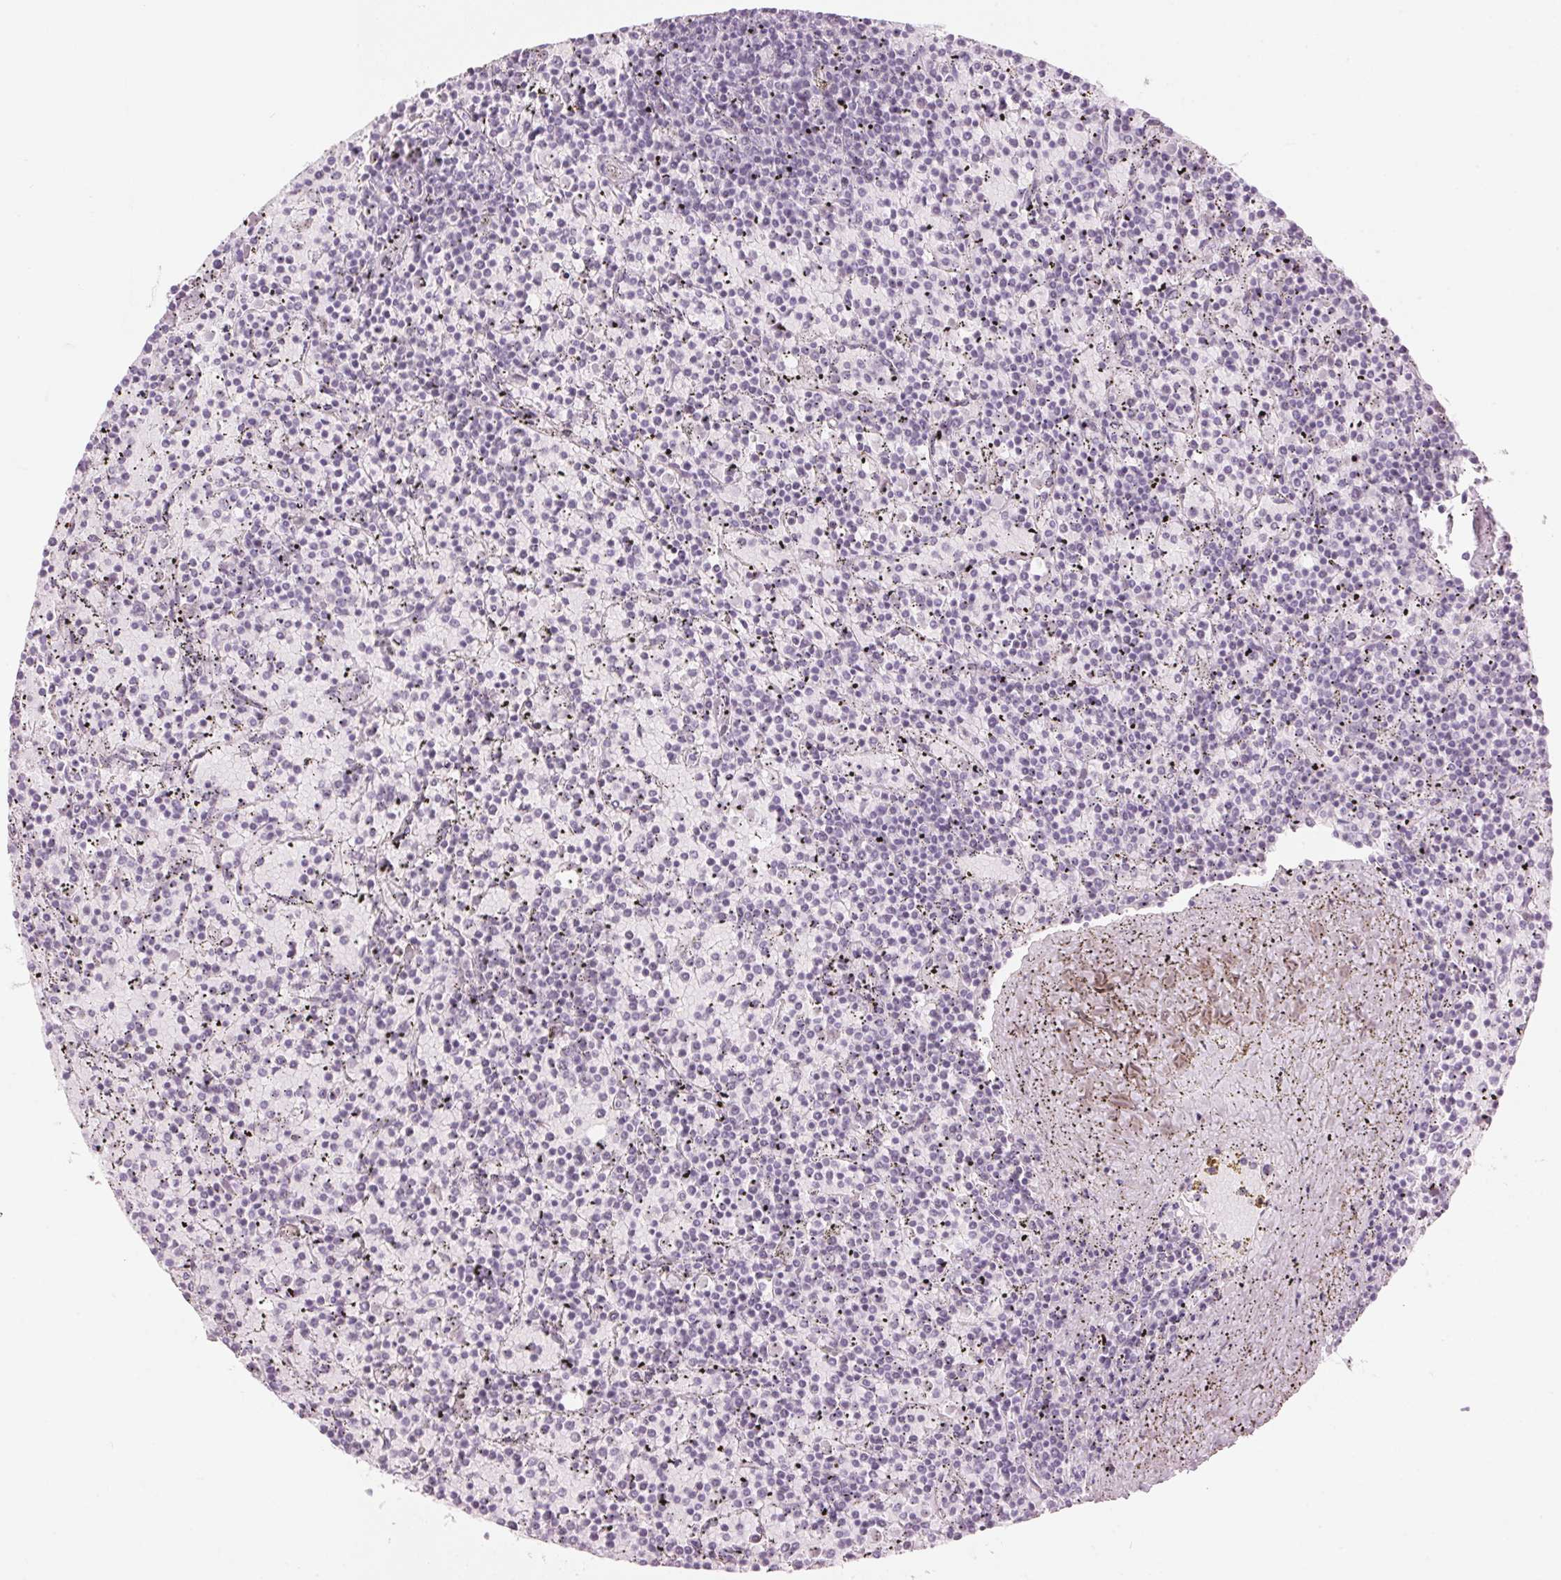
{"staining": {"intensity": "negative", "quantity": "none", "location": "none"}, "tissue": "lymphoma", "cell_type": "Tumor cells", "image_type": "cancer", "snomed": [{"axis": "morphology", "description": "Malignant lymphoma, non-Hodgkin's type, Low grade"}, {"axis": "topography", "description": "Spleen"}], "caption": "A photomicrograph of lymphoma stained for a protein shows no brown staining in tumor cells. The staining is performed using DAB brown chromogen with nuclei counter-stained in using hematoxylin.", "gene": "SCTR", "patient": {"sex": "female", "age": 77}}